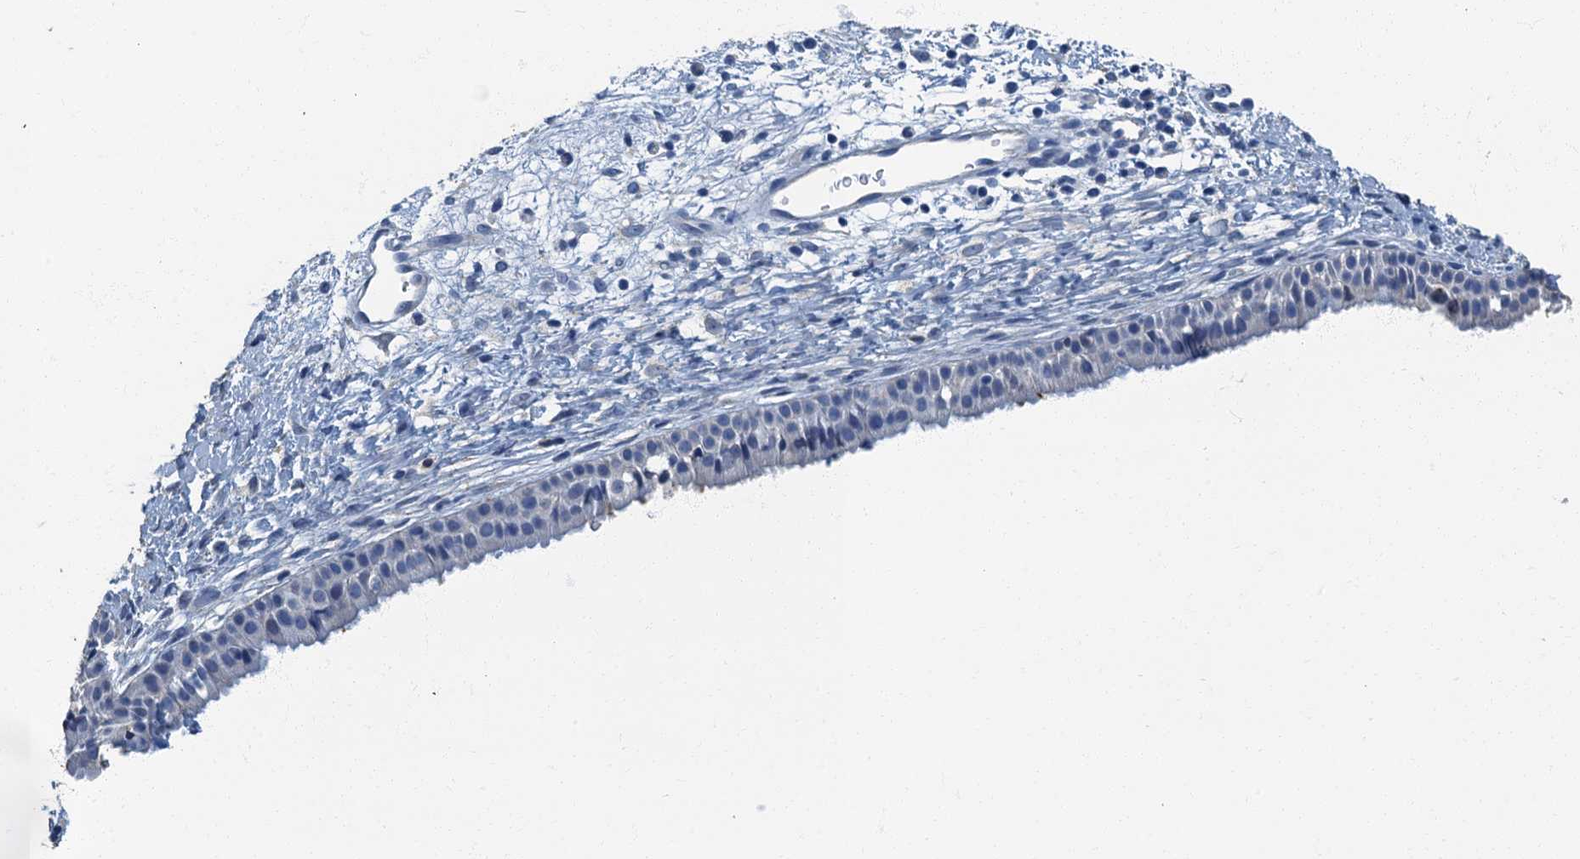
{"staining": {"intensity": "negative", "quantity": "none", "location": "none"}, "tissue": "nasopharynx", "cell_type": "Respiratory epithelial cells", "image_type": "normal", "snomed": [{"axis": "morphology", "description": "Normal tissue, NOS"}, {"axis": "topography", "description": "Nasopharynx"}], "caption": "Nasopharynx stained for a protein using IHC shows no positivity respiratory epithelial cells.", "gene": "GADL1", "patient": {"sex": "male", "age": 22}}